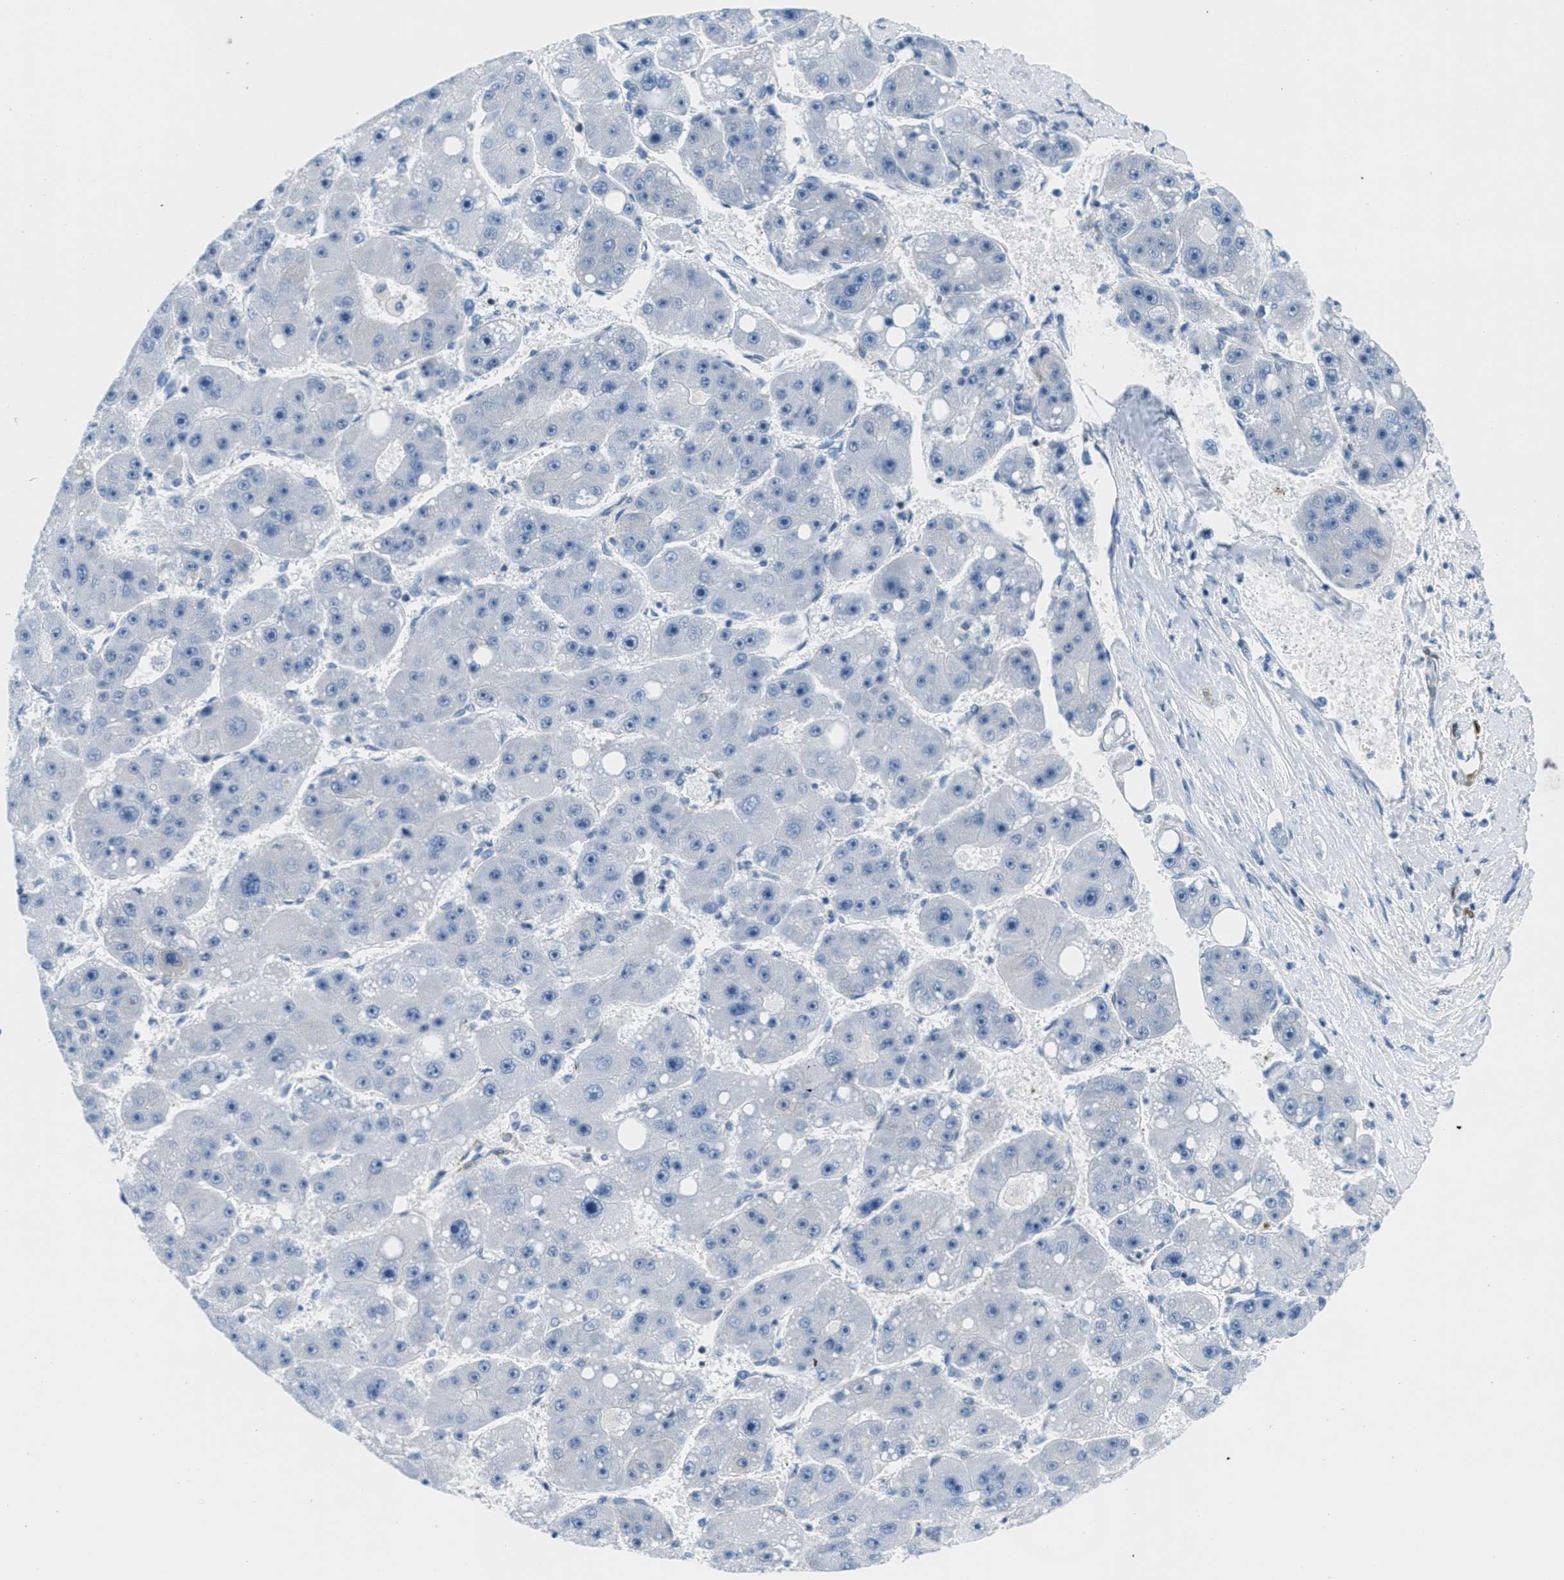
{"staining": {"intensity": "negative", "quantity": "none", "location": "none"}, "tissue": "liver cancer", "cell_type": "Tumor cells", "image_type": "cancer", "snomed": [{"axis": "morphology", "description": "Carcinoma, Hepatocellular, NOS"}, {"axis": "topography", "description": "Liver"}], "caption": "Immunohistochemistry (IHC) histopathology image of human liver cancer stained for a protein (brown), which demonstrates no expression in tumor cells.", "gene": "MAPRE2", "patient": {"sex": "female", "age": 61}}